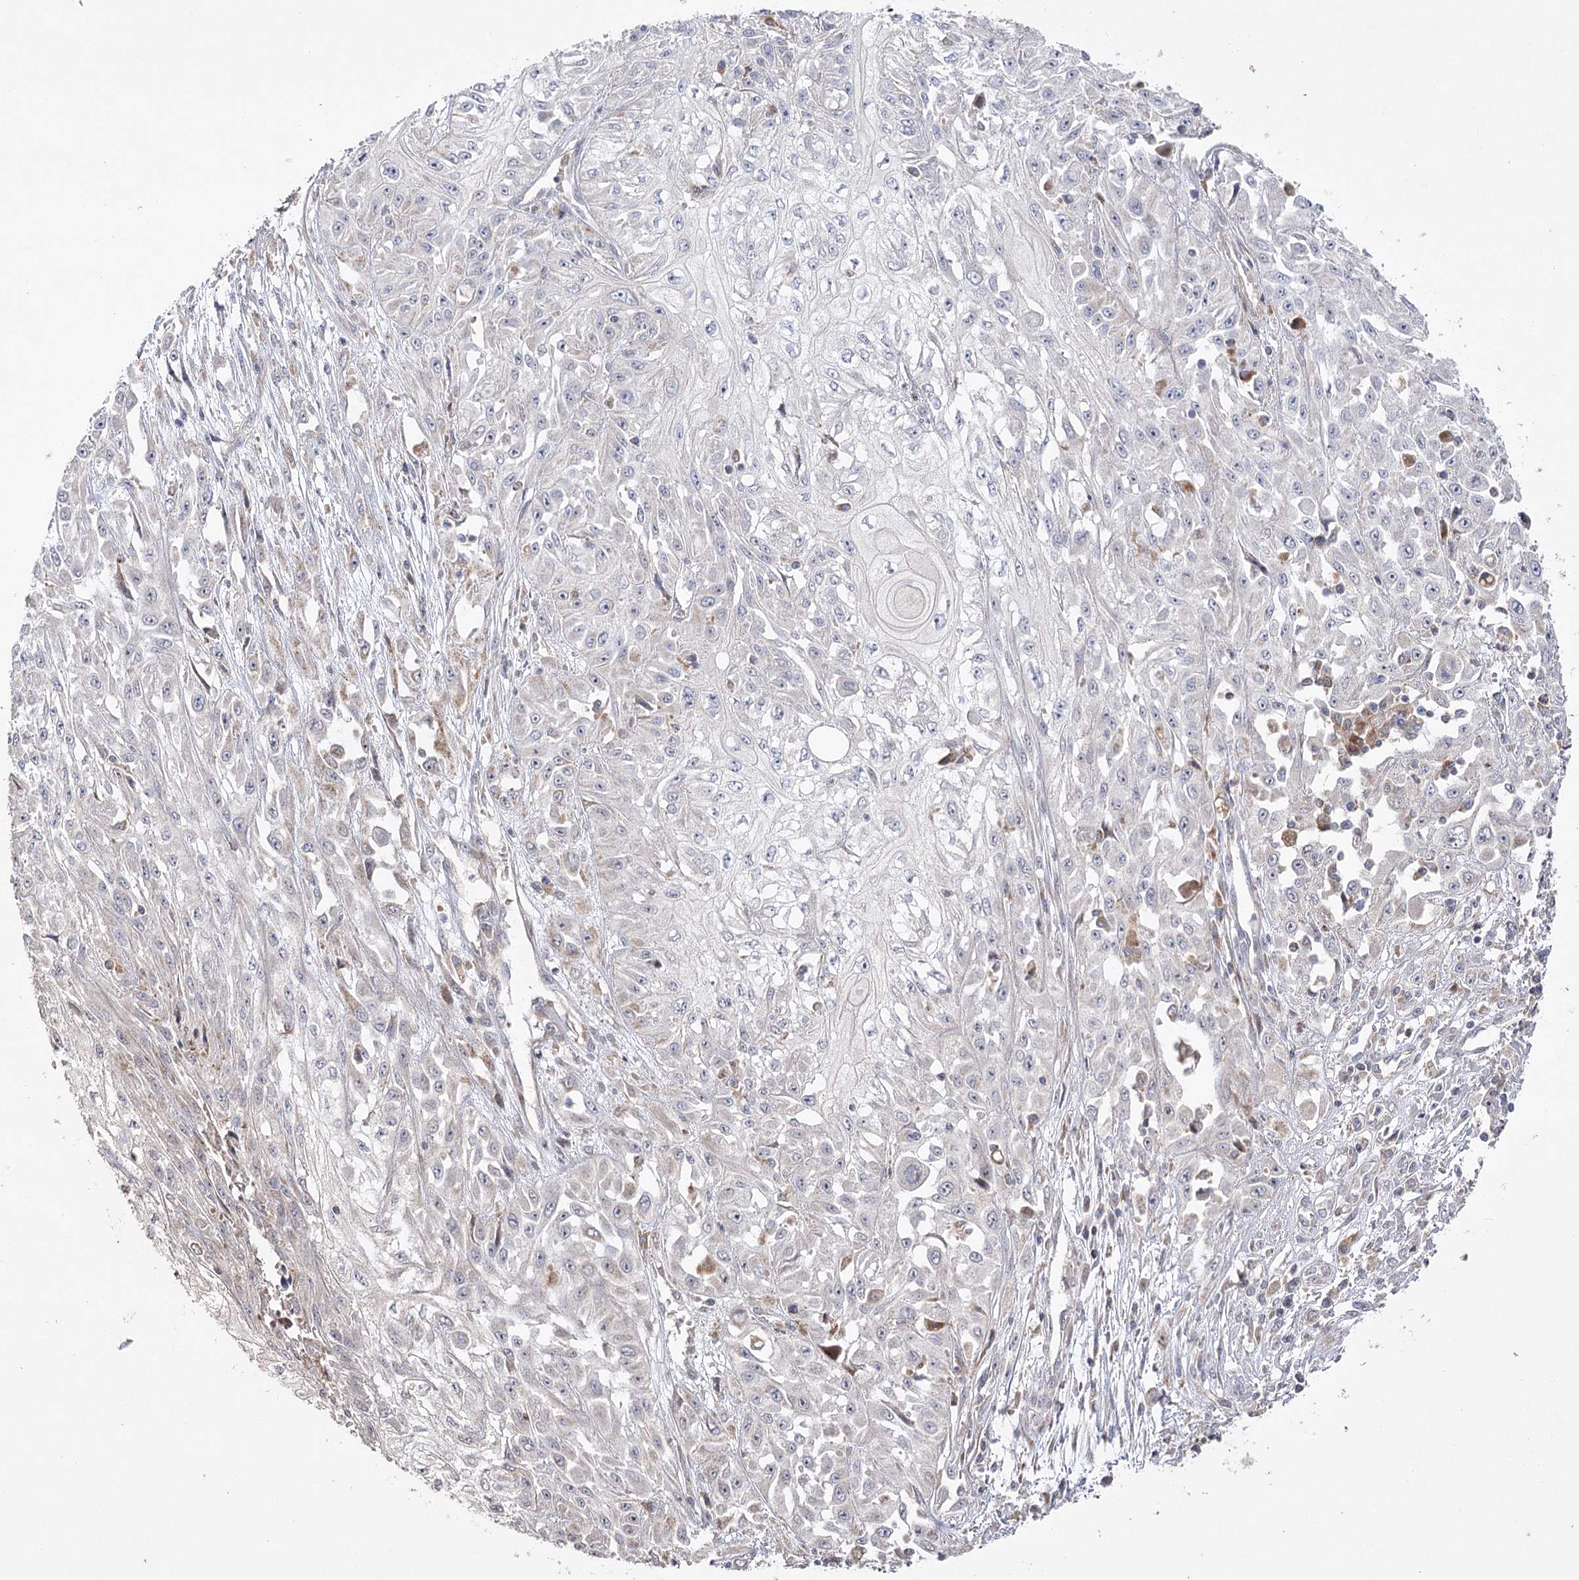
{"staining": {"intensity": "negative", "quantity": "none", "location": "none"}, "tissue": "skin cancer", "cell_type": "Tumor cells", "image_type": "cancer", "snomed": [{"axis": "morphology", "description": "Squamous cell carcinoma, NOS"}, {"axis": "morphology", "description": "Squamous cell carcinoma, metastatic, NOS"}, {"axis": "topography", "description": "Skin"}, {"axis": "topography", "description": "Lymph node"}], "caption": "Image shows no significant protein expression in tumor cells of skin metastatic squamous cell carcinoma.", "gene": "OBSL1", "patient": {"sex": "male", "age": 75}}